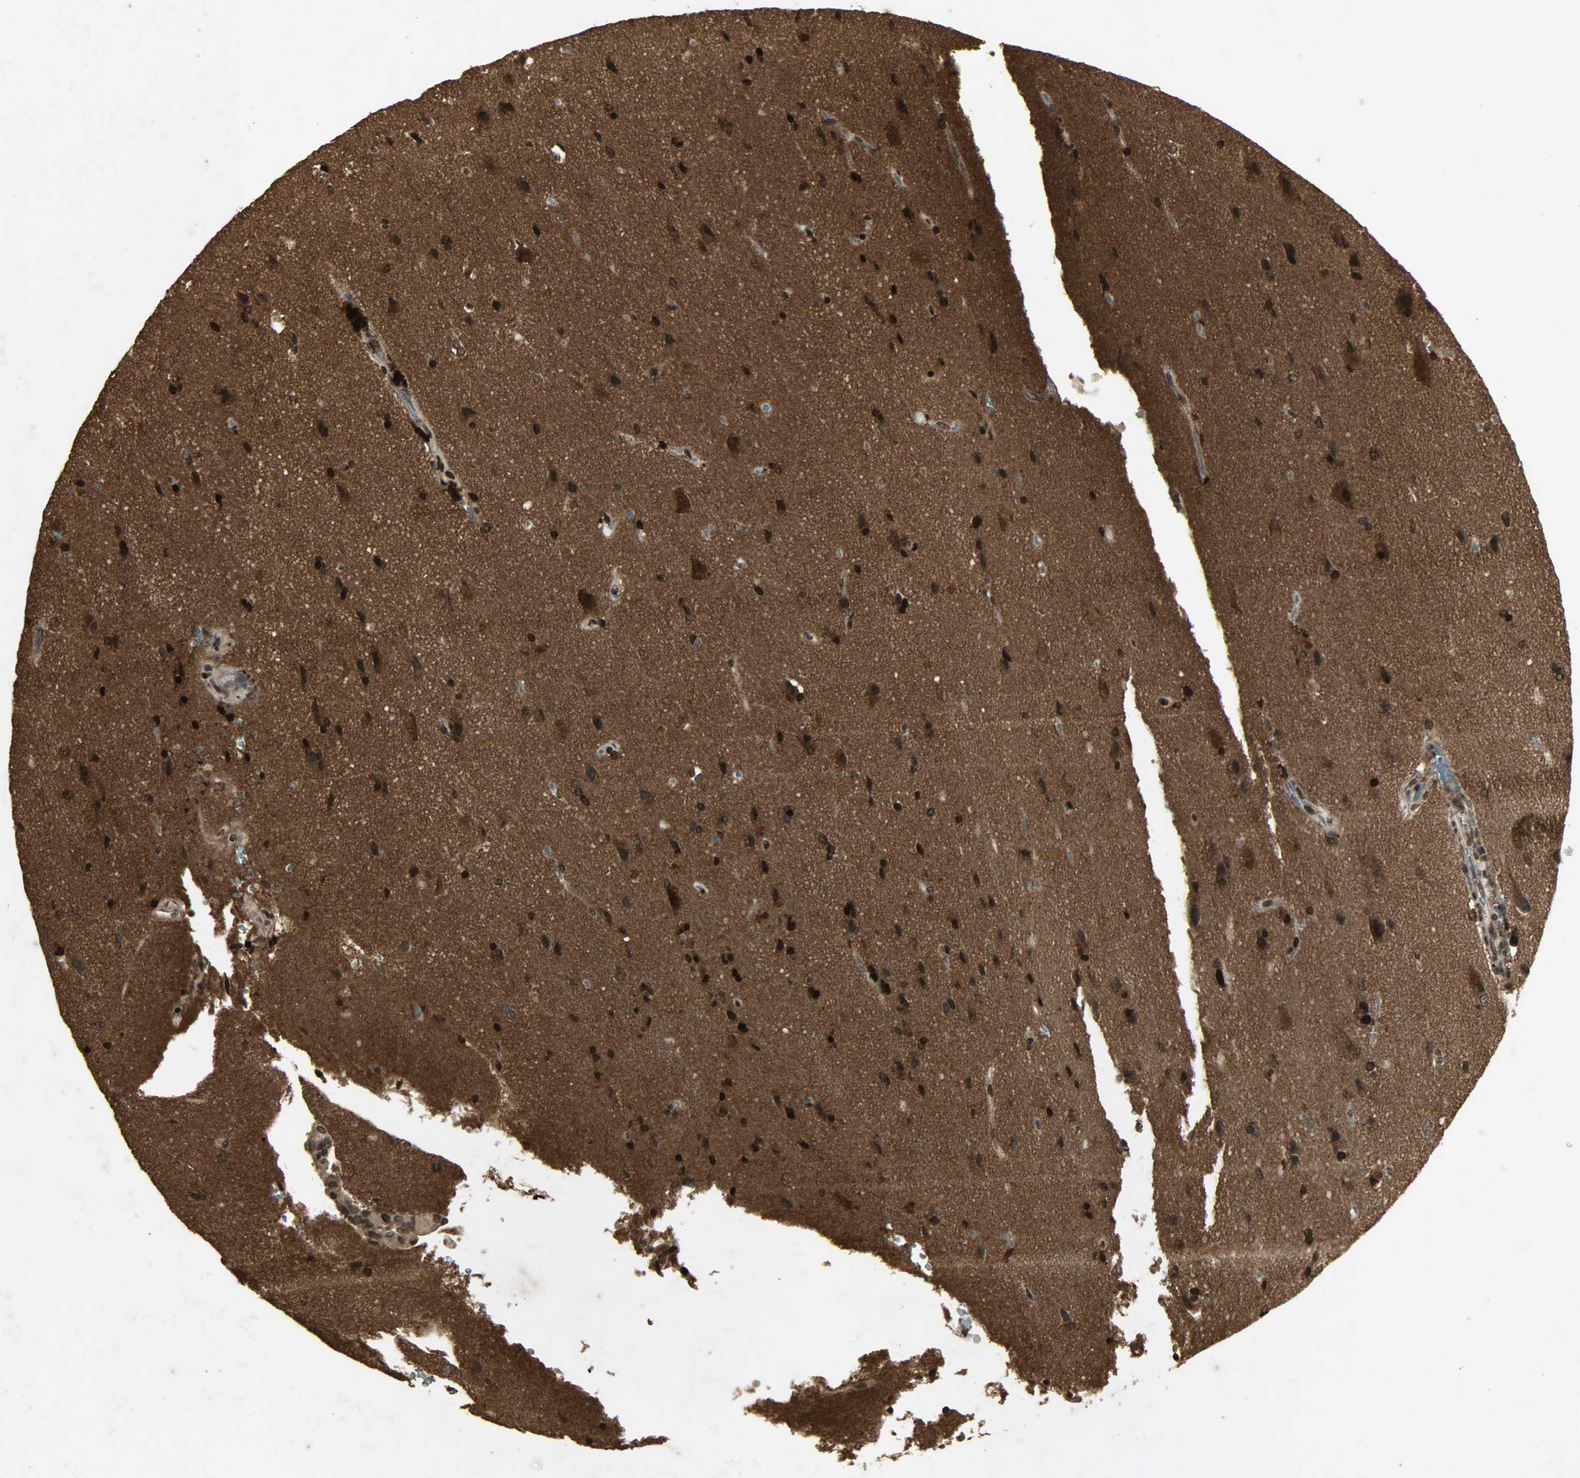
{"staining": {"intensity": "weak", "quantity": ">75%", "location": "cytoplasmic/membranous,nuclear"}, "tissue": "cerebral cortex", "cell_type": "Endothelial cells", "image_type": "normal", "snomed": [{"axis": "morphology", "description": "Normal tissue, NOS"}, {"axis": "topography", "description": "Cerebral cortex"}], "caption": "Immunohistochemical staining of unremarkable cerebral cortex reveals >75% levels of weak cytoplasmic/membranous,nuclear protein expression in approximately >75% of endothelial cells. (Brightfield microscopy of DAB IHC at high magnification).", "gene": "PPP3R1", "patient": {"sex": "male", "age": 62}}